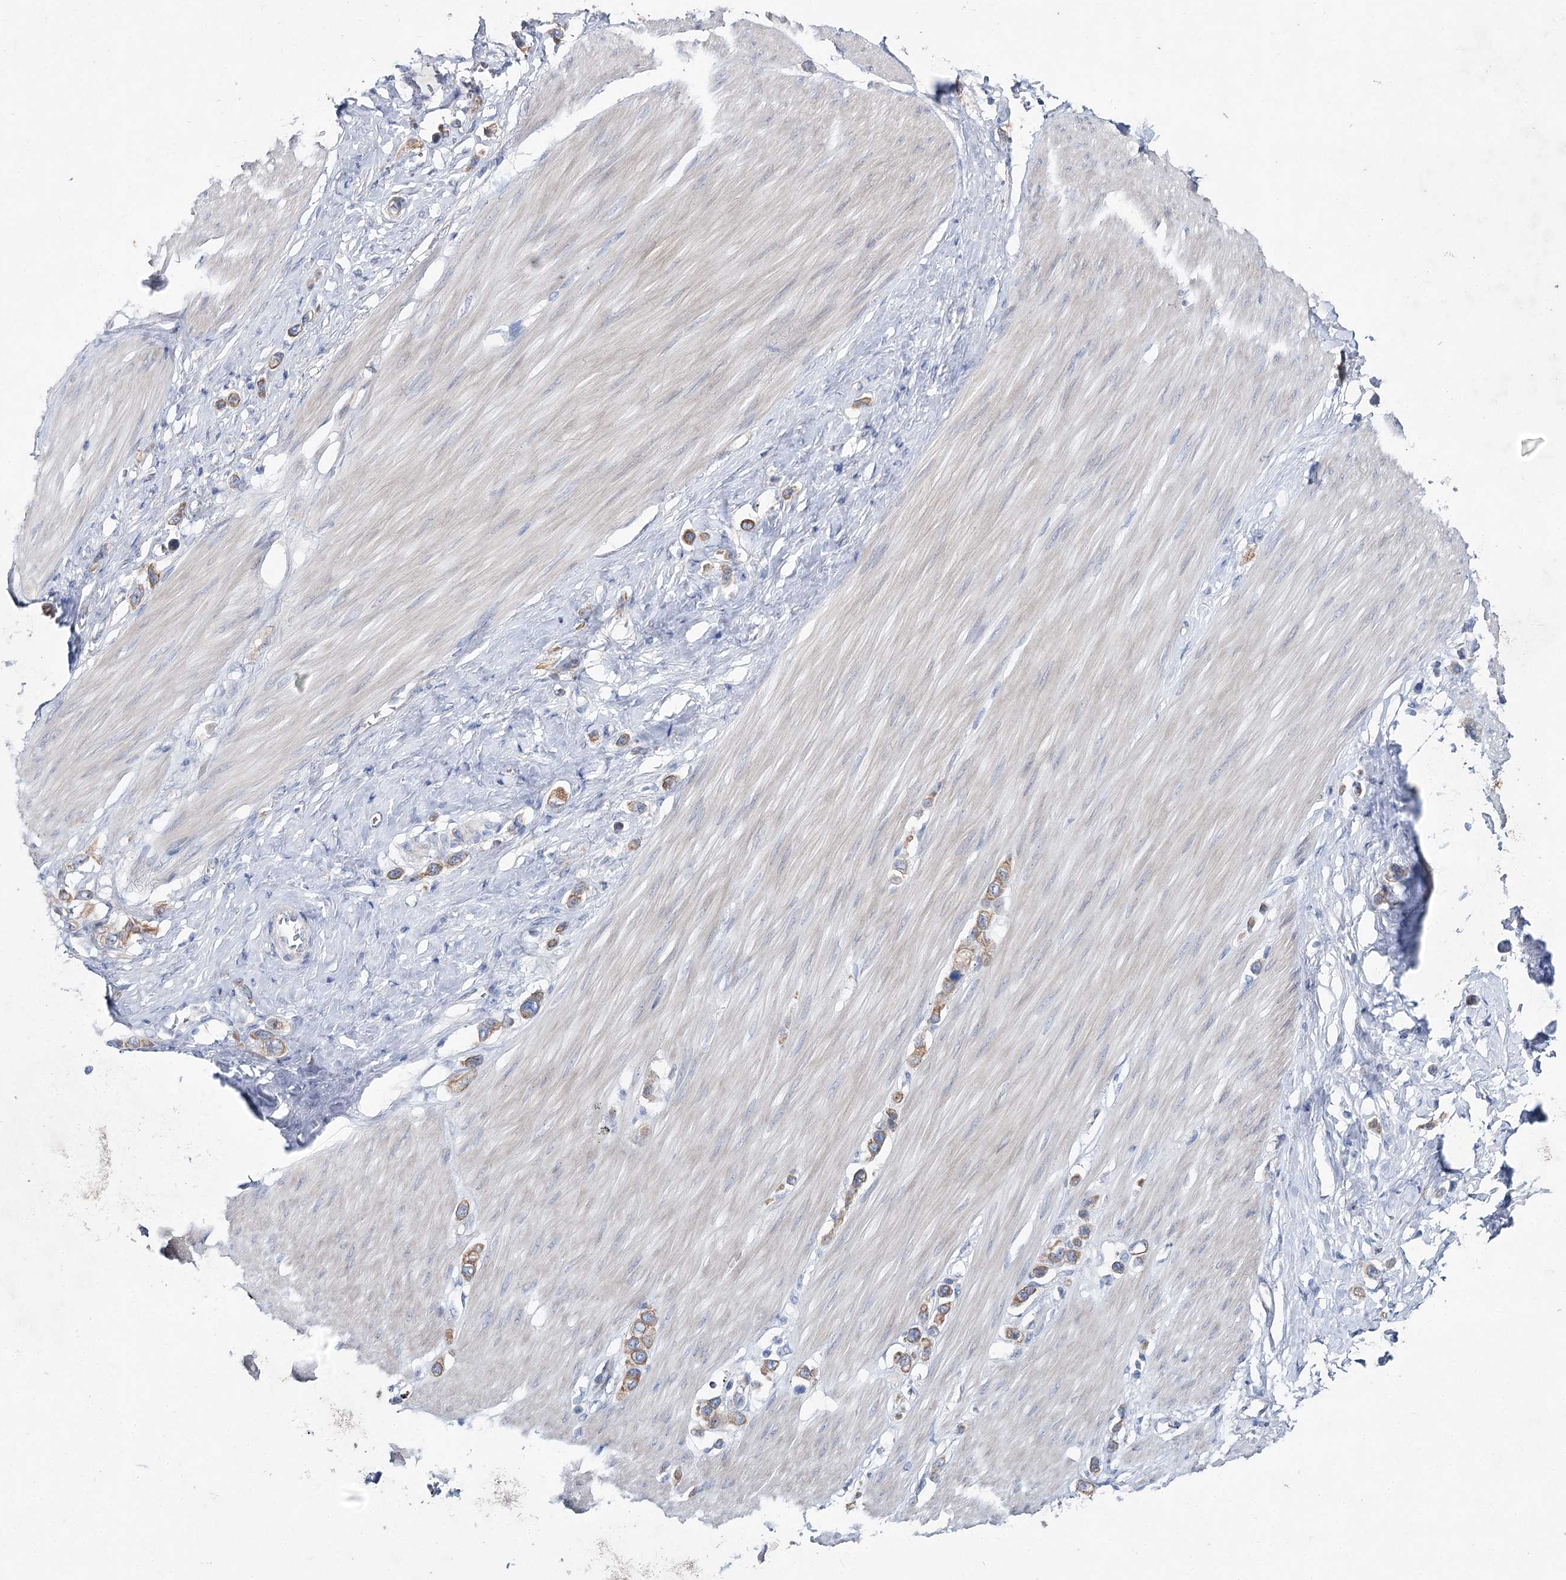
{"staining": {"intensity": "moderate", "quantity": "<25%", "location": "cytoplasmic/membranous"}, "tissue": "stomach cancer", "cell_type": "Tumor cells", "image_type": "cancer", "snomed": [{"axis": "morphology", "description": "Adenocarcinoma, NOS"}, {"axis": "topography", "description": "Stomach"}], "caption": "An image of human adenocarcinoma (stomach) stained for a protein reveals moderate cytoplasmic/membranous brown staining in tumor cells.", "gene": "LRRC14B", "patient": {"sex": "female", "age": 65}}